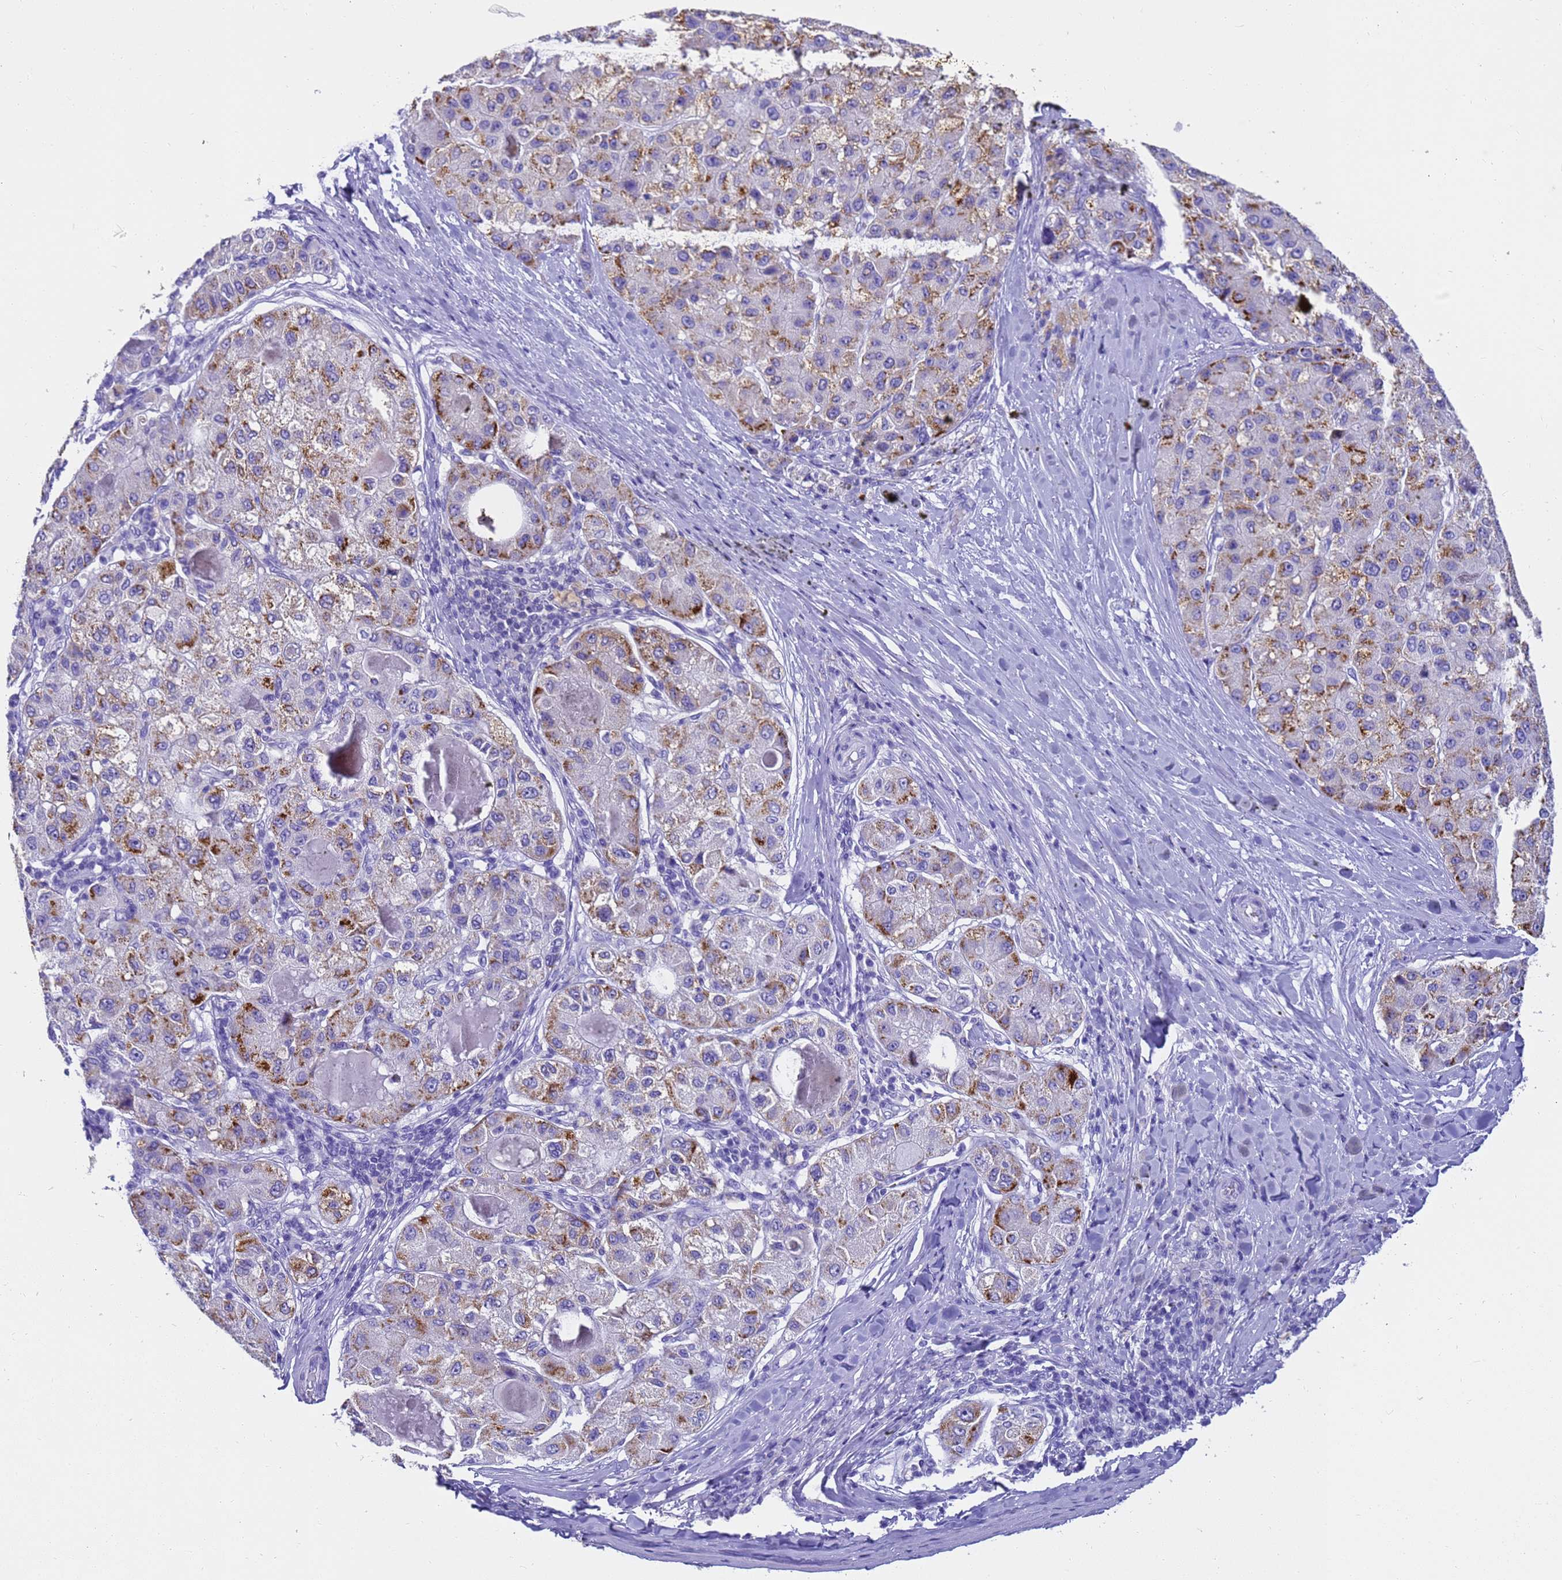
{"staining": {"intensity": "strong", "quantity": "<25%", "location": "cytoplasmic/membranous"}, "tissue": "liver cancer", "cell_type": "Tumor cells", "image_type": "cancer", "snomed": [{"axis": "morphology", "description": "Carcinoma, Hepatocellular, NOS"}, {"axis": "topography", "description": "Liver"}], "caption": "The image exhibits immunohistochemical staining of liver hepatocellular carcinoma. There is strong cytoplasmic/membranous expression is appreciated in about <25% of tumor cells.", "gene": "MS4A13", "patient": {"sex": "male", "age": 80}}